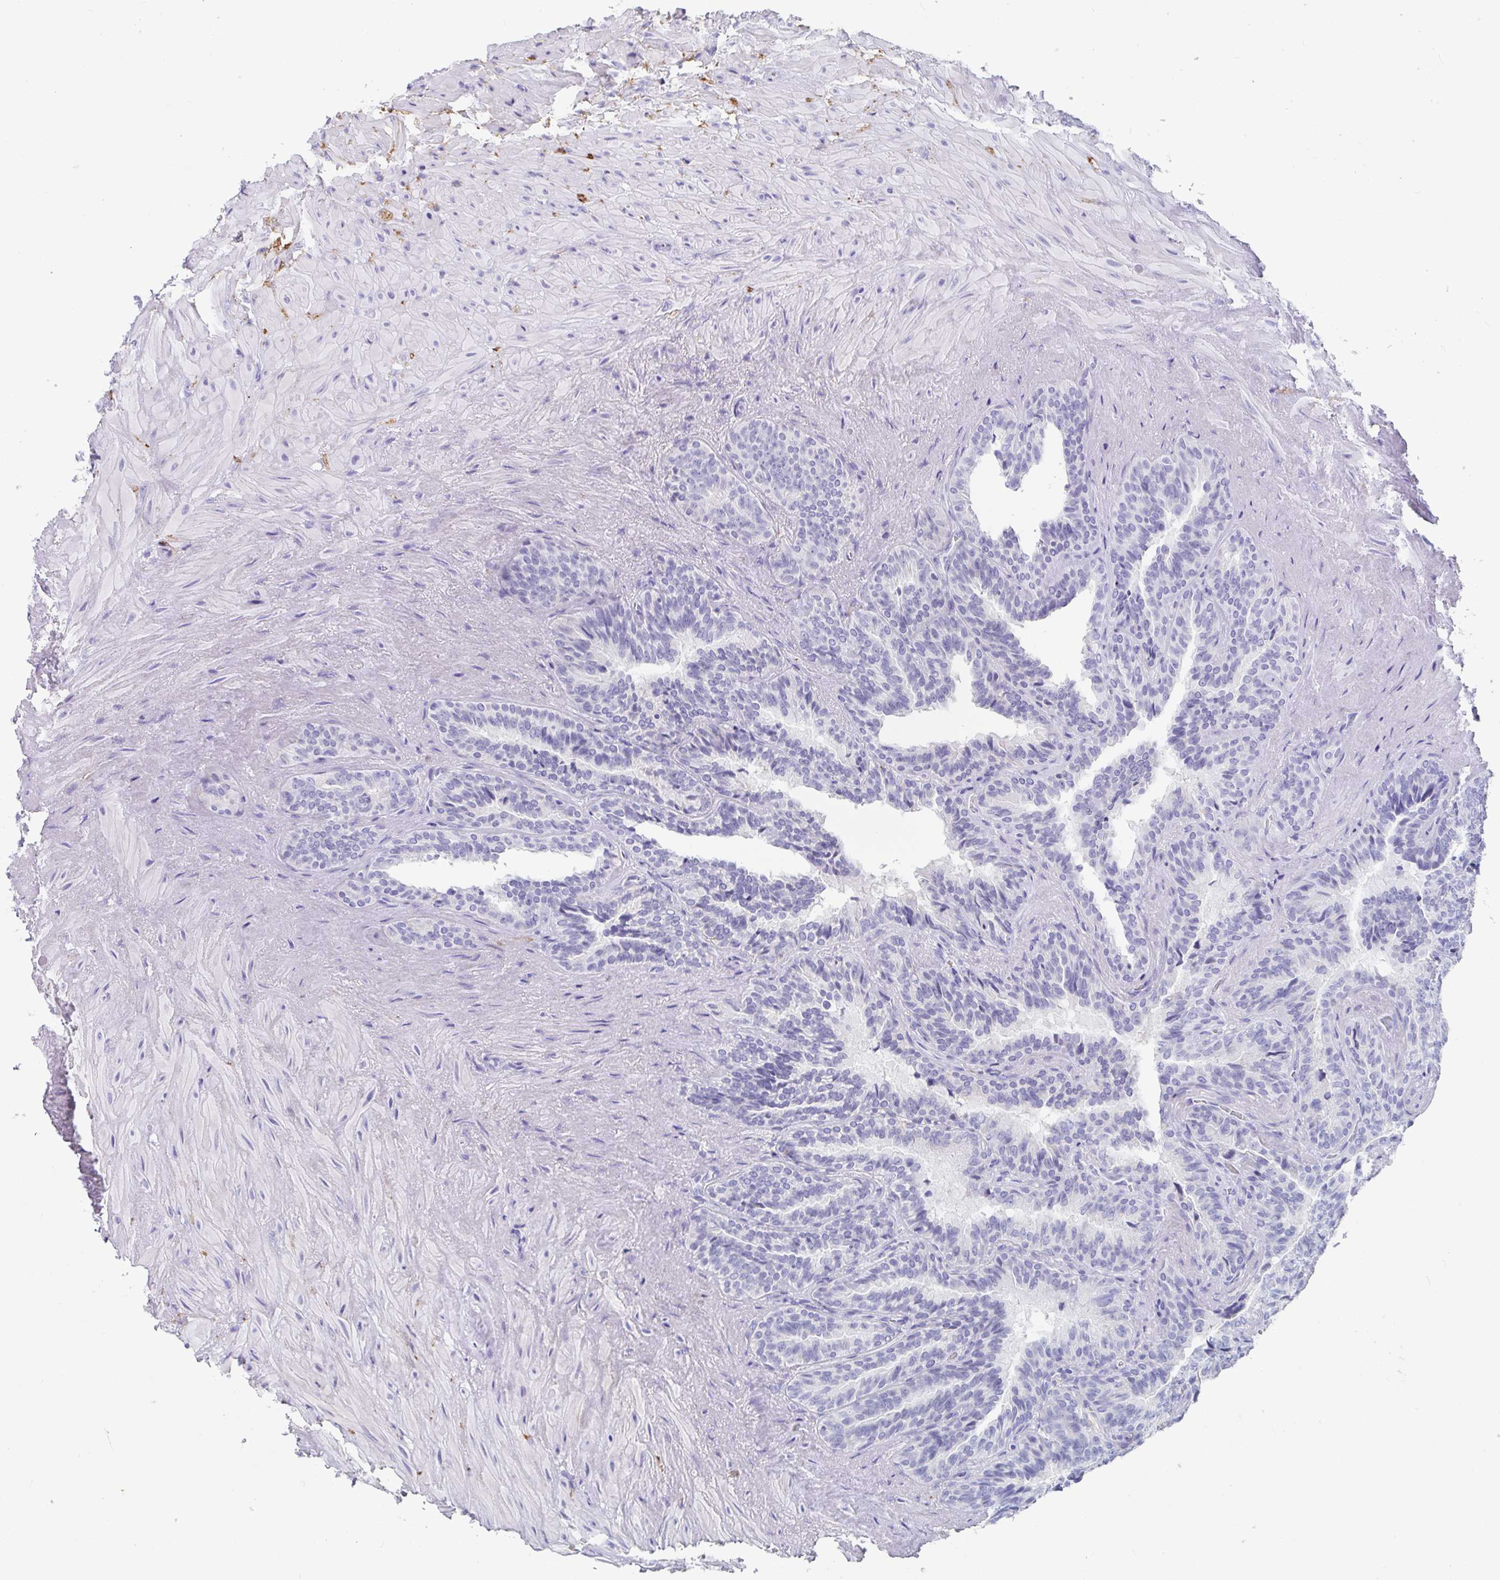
{"staining": {"intensity": "negative", "quantity": "none", "location": "none"}, "tissue": "seminal vesicle", "cell_type": "Glandular cells", "image_type": "normal", "snomed": [{"axis": "morphology", "description": "Normal tissue, NOS"}, {"axis": "topography", "description": "Seminal veicle"}], "caption": "Immunohistochemistry (IHC) of benign human seminal vesicle shows no expression in glandular cells.", "gene": "PLA2G1B", "patient": {"sex": "male", "age": 60}}